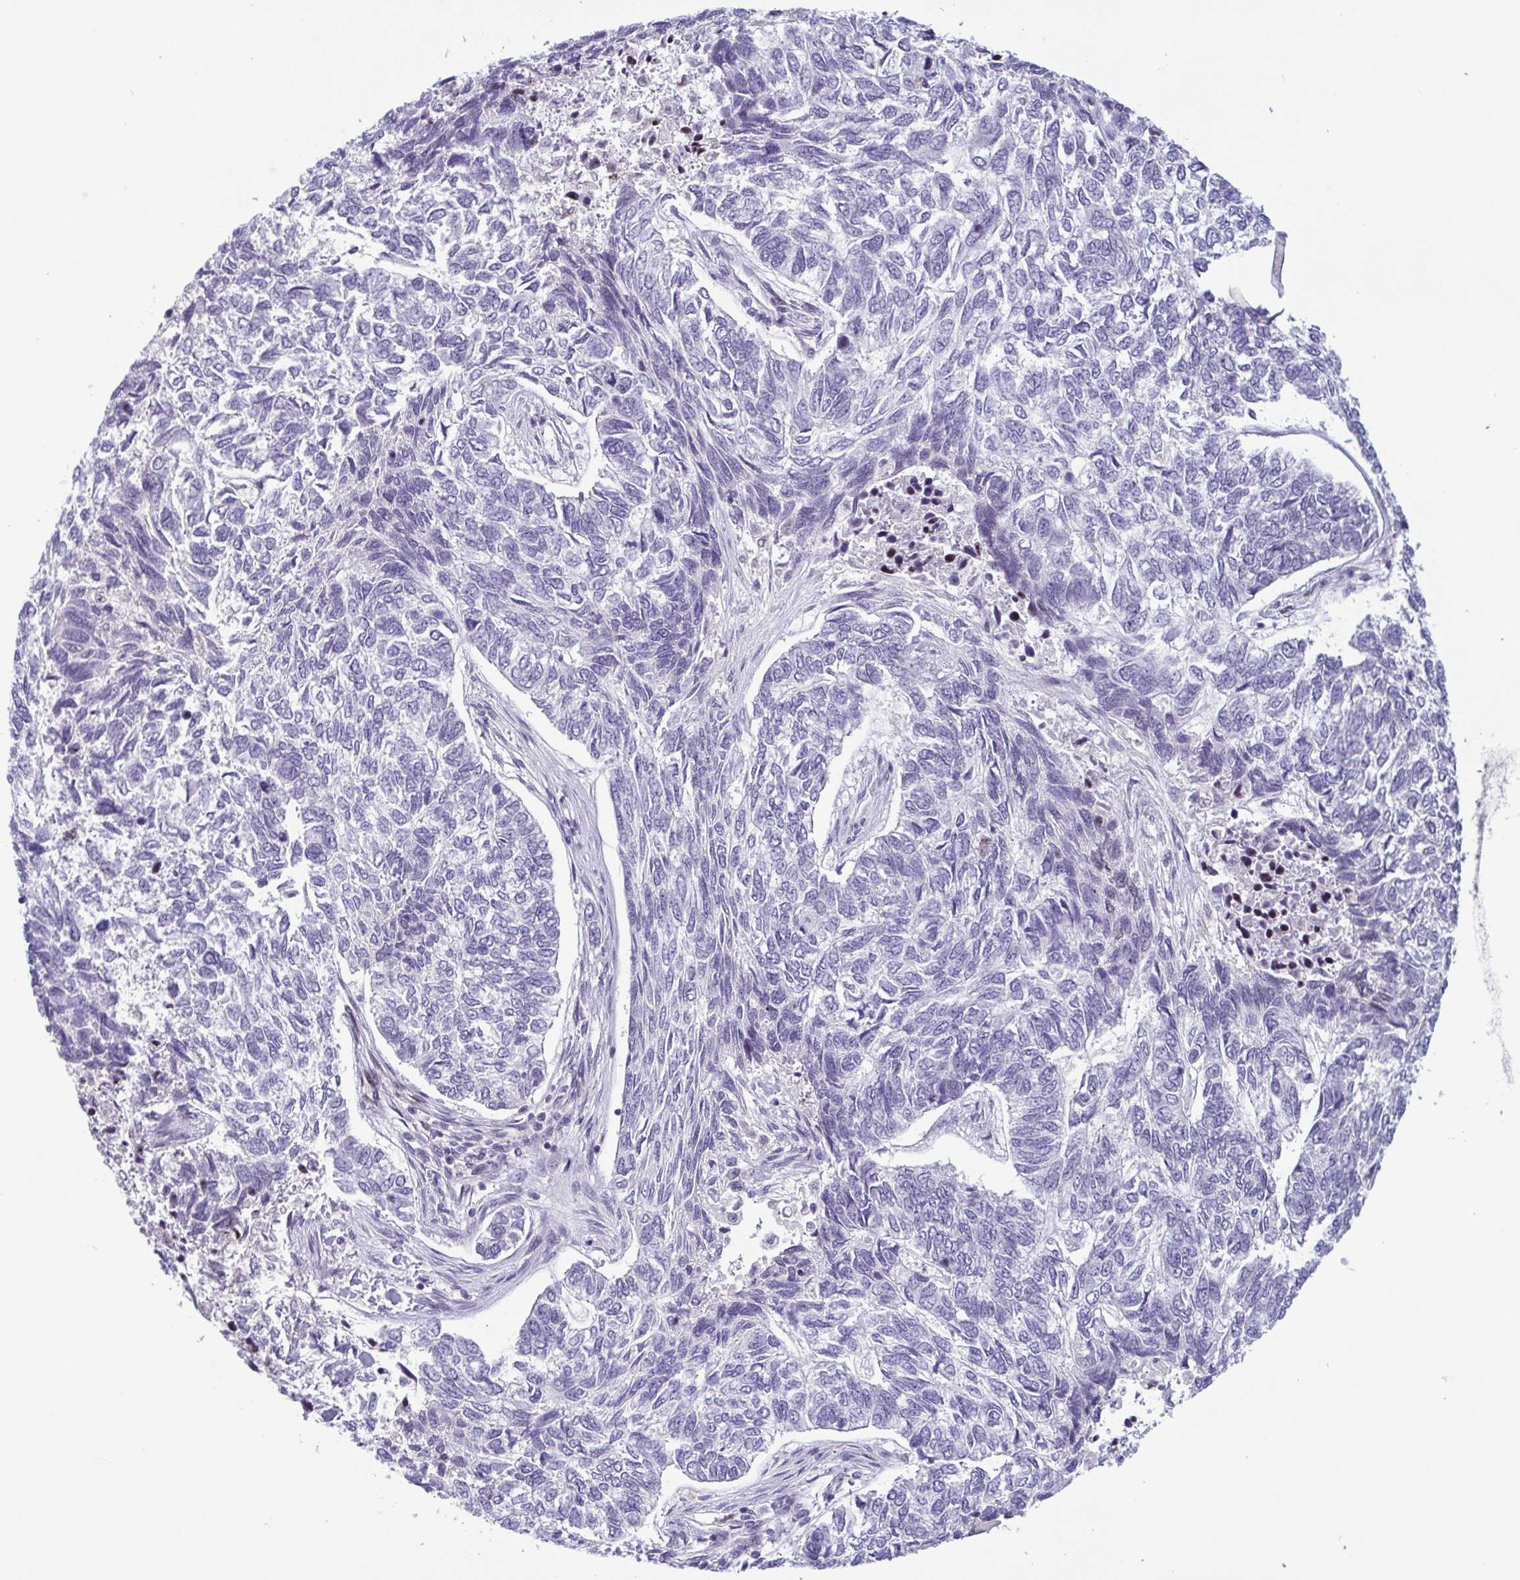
{"staining": {"intensity": "negative", "quantity": "none", "location": "none"}, "tissue": "skin cancer", "cell_type": "Tumor cells", "image_type": "cancer", "snomed": [{"axis": "morphology", "description": "Basal cell carcinoma"}, {"axis": "topography", "description": "Skin"}], "caption": "IHC of human basal cell carcinoma (skin) reveals no expression in tumor cells.", "gene": "IRF1", "patient": {"sex": "female", "age": 65}}